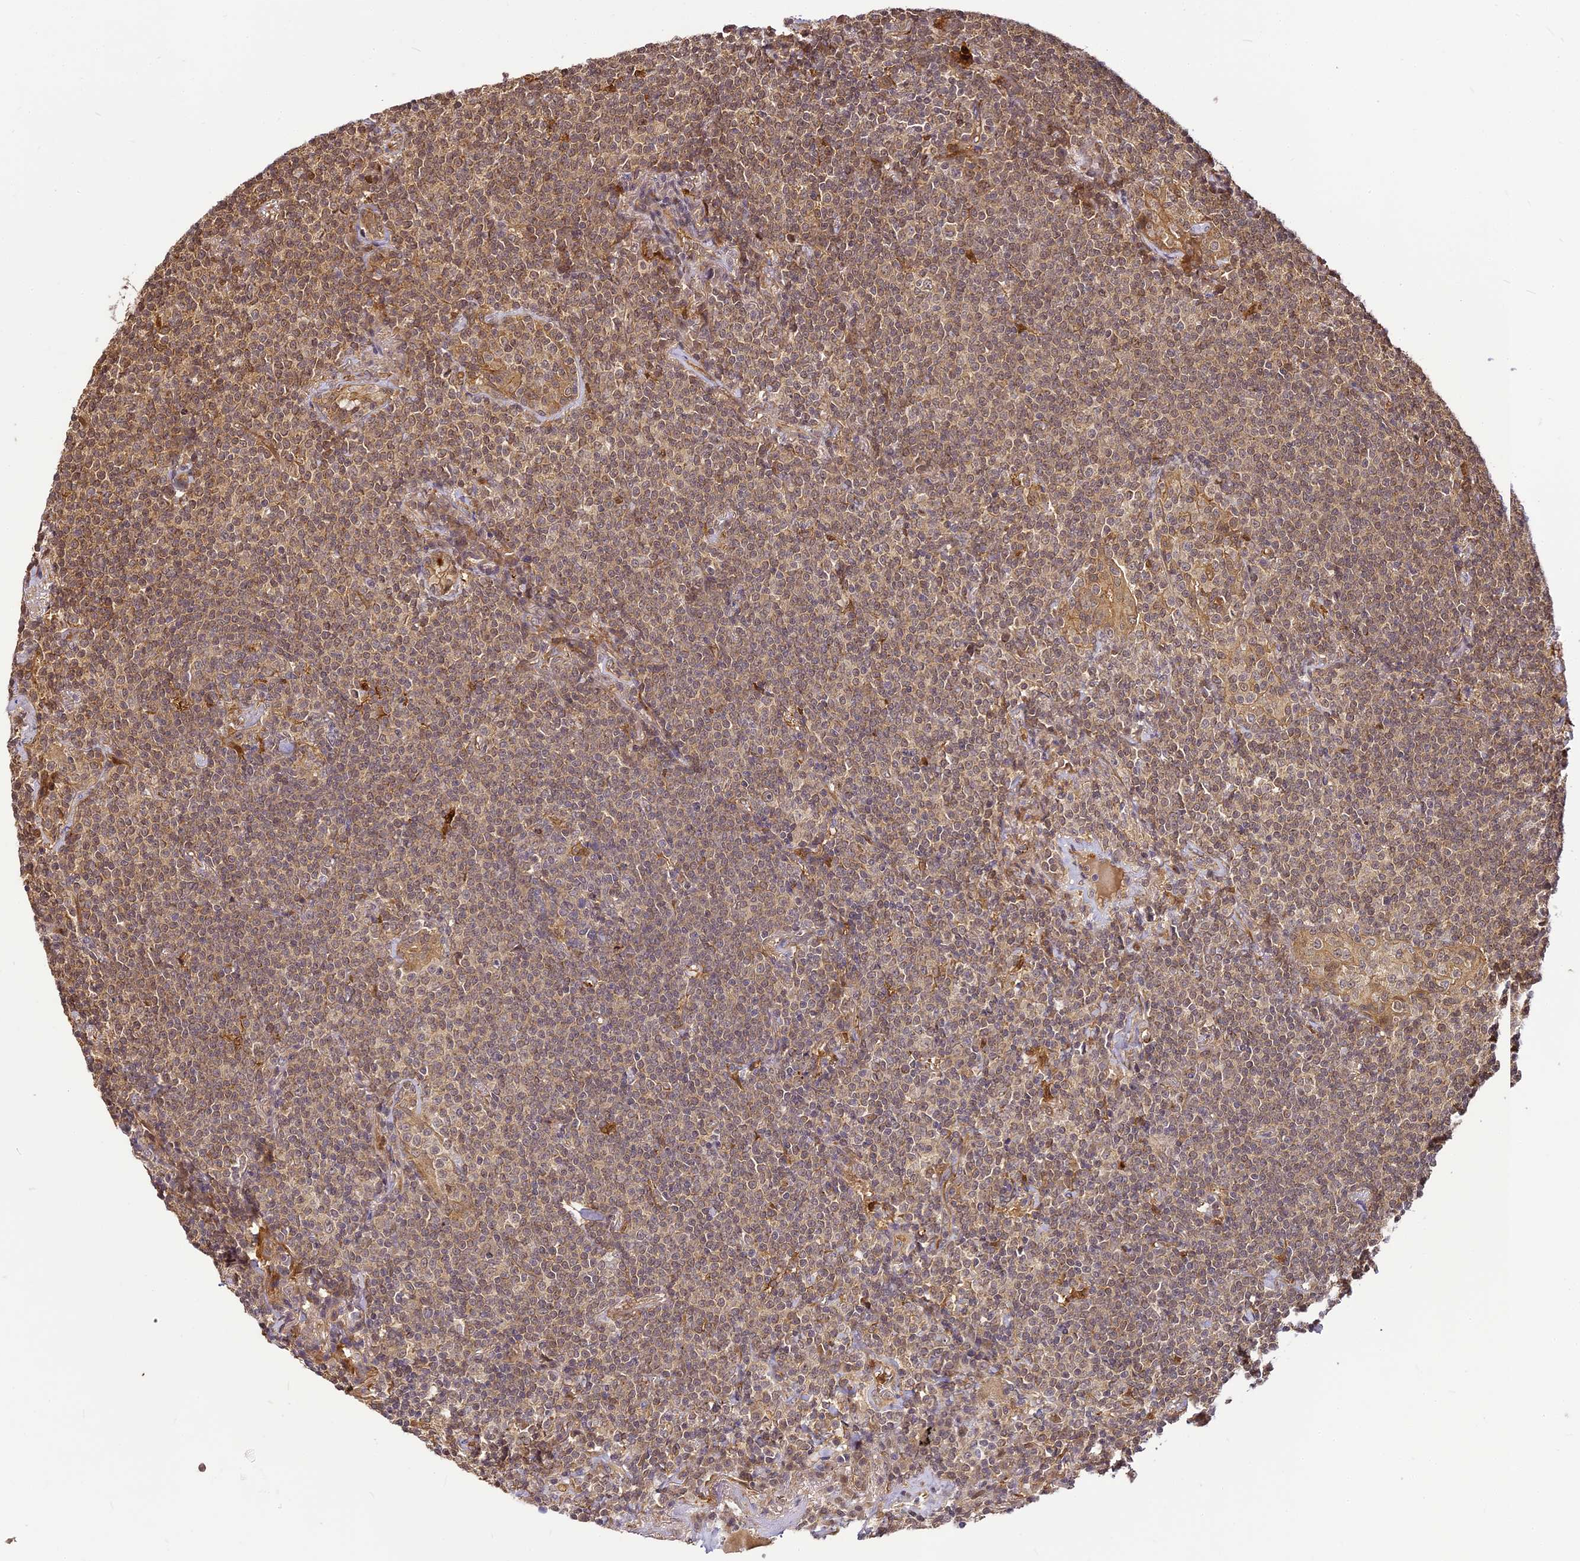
{"staining": {"intensity": "weak", "quantity": "25%-75%", "location": "cytoplasmic/membranous,nuclear"}, "tissue": "lymphoma", "cell_type": "Tumor cells", "image_type": "cancer", "snomed": [{"axis": "morphology", "description": "Malignant lymphoma, non-Hodgkin's type, Low grade"}, {"axis": "topography", "description": "Lung"}], "caption": "The micrograph displays staining of lymphoma, revealing weak cytoplasmic/membranous and nuclear protein expression (brown color) within tumor cells.", "gene": "BCDIN3D", "patient": {"sex": "female", "age": 71}}